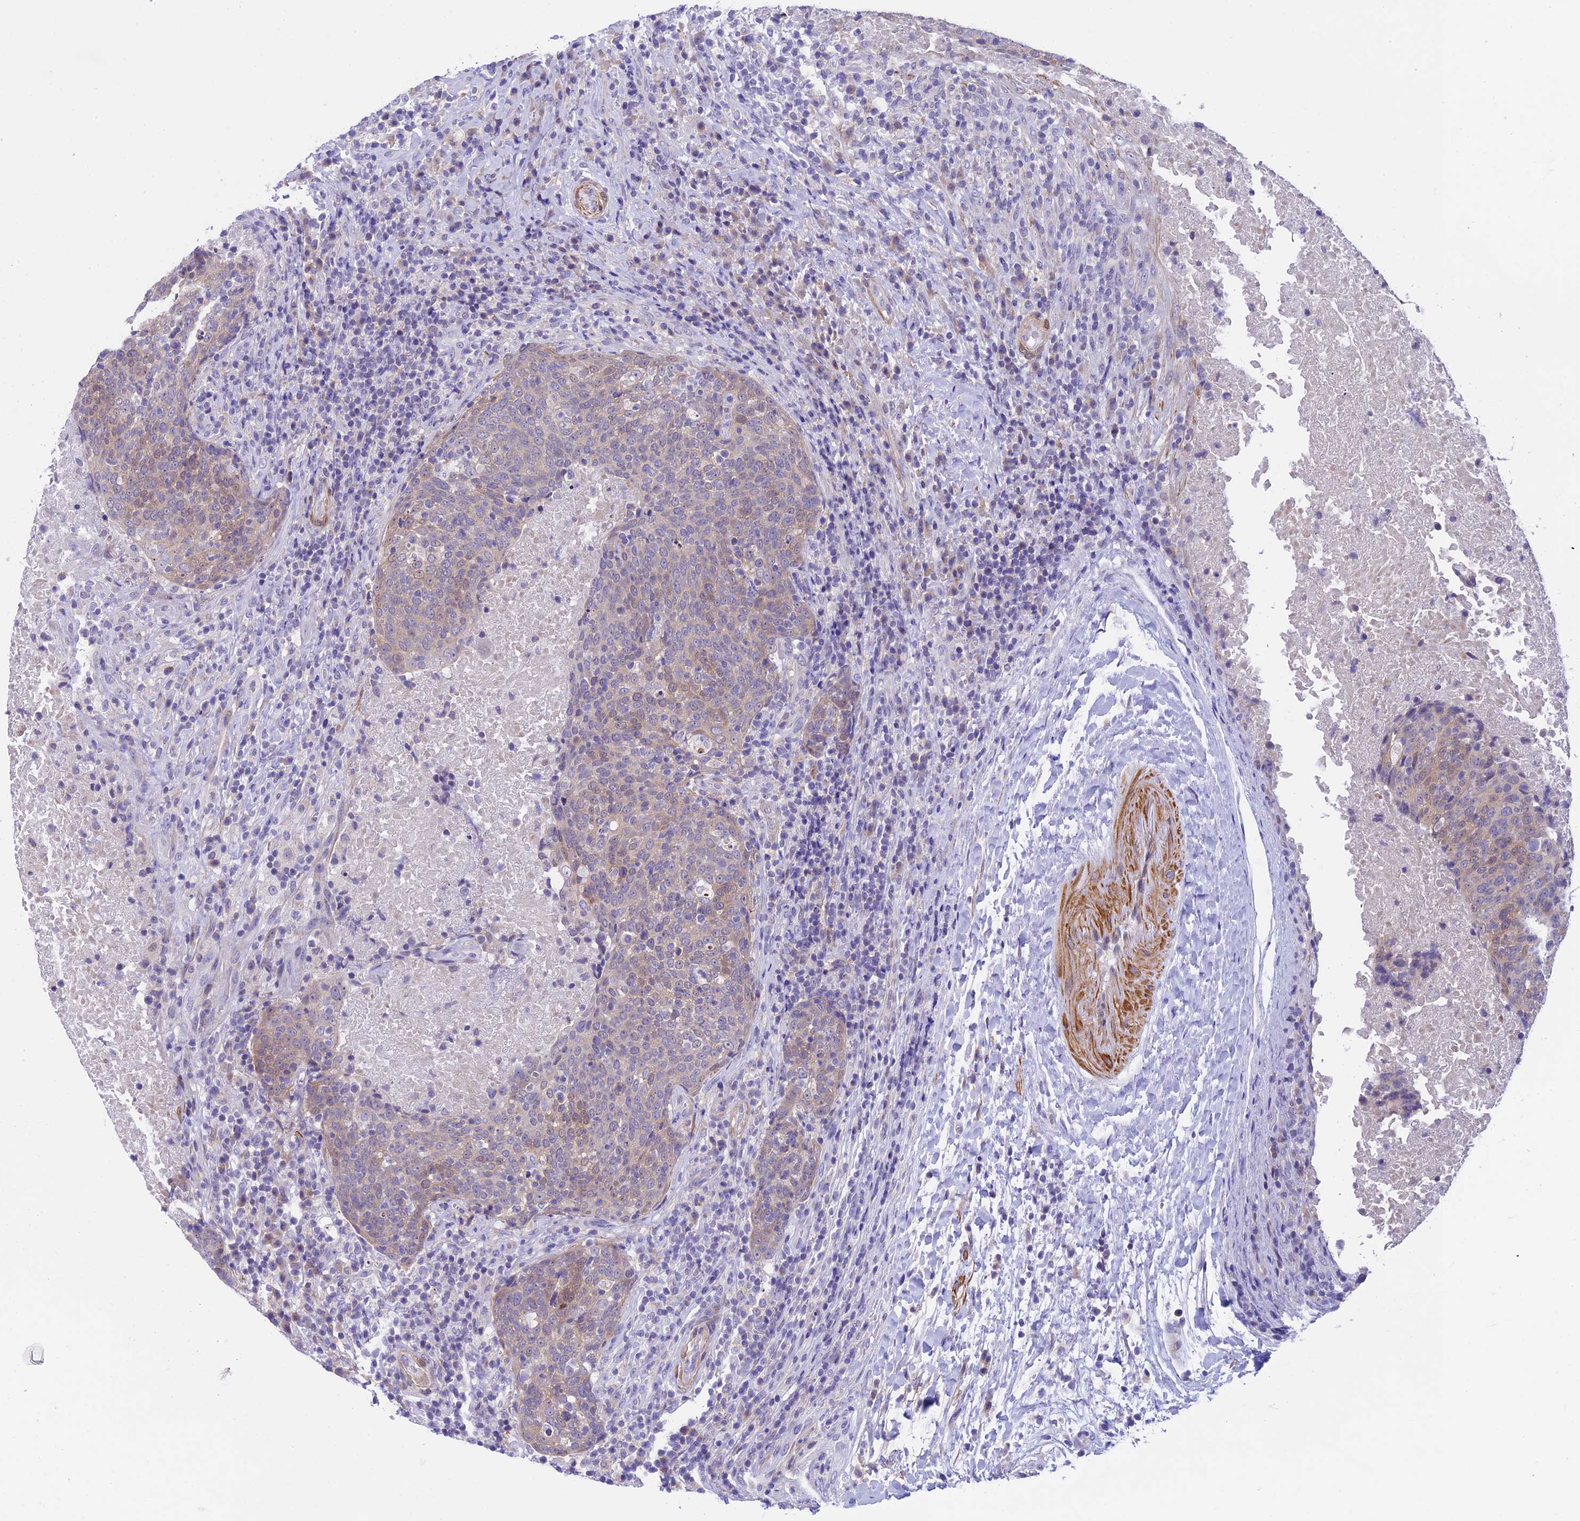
{"staining": {"intensity": "weak", "quantity": "<25%", "location": "cytoplasmic/membranous"}, "tissue": "head and neck cancer", "cell_type": "Tumor cells", "image_type": "cancer", "snomed": [{"axis": "morphology", "description": "Squamous cell carcinoma, NOS"}, {"axis": "morphology", "description": "Squamous cell carcinoma, metastatic, NOS"}, {"axis": "topography", "description": "Lymph node"}, {"axis": "topography", "description": "Head-Neck"}], "caption": "Protein analysis of head and neck cancer shows no significant staining in tumor cells.", "gene": "IGSF6", "patient": {"sex": "male", "age": 62}}